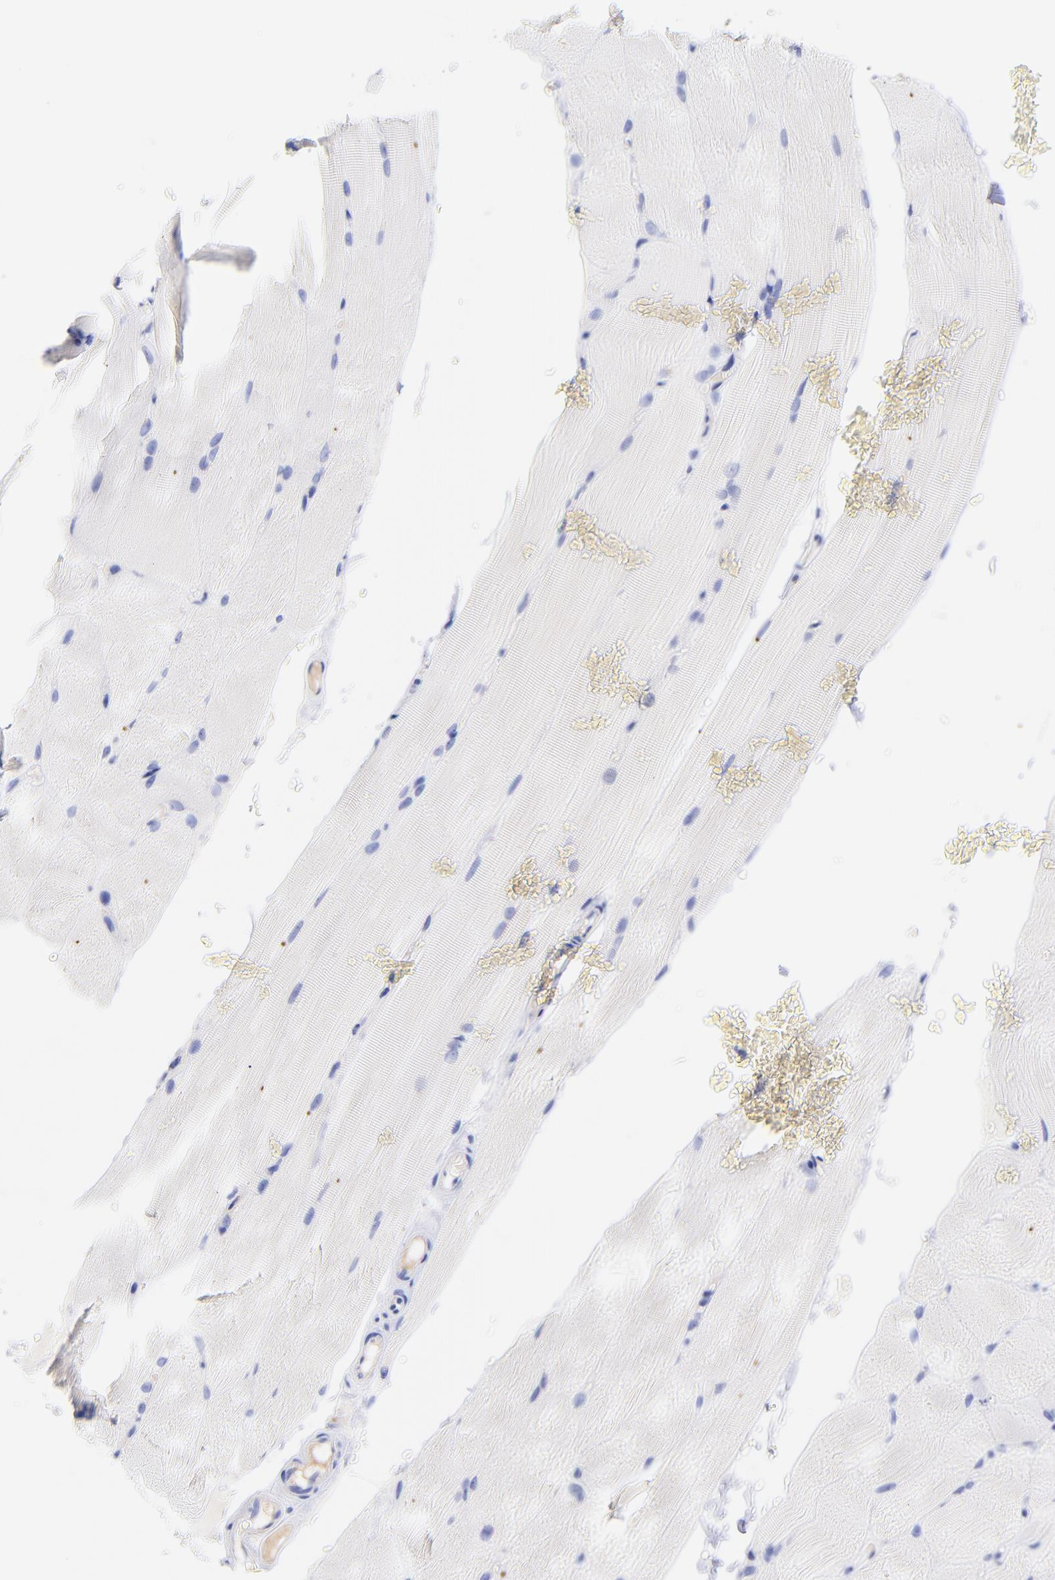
{"staining": {"intensity": "negative", "quantity": "none", "location": "none"}, "tissue": "skeletal muscle", "cell_type": "Myocytes", "image_type": "normal", "snomed": [{"axis": "morphology", "description": "Normal tissue, NOS"}, {"axis": "topography", "description": "Skeletal muscle"}], "caption": "Human skeletal muscle stained for a protein using immunohistochemistry displays no expression in myocytes.", "gene": "GPHN", "patient": {"sex": "female", "age": 37}}